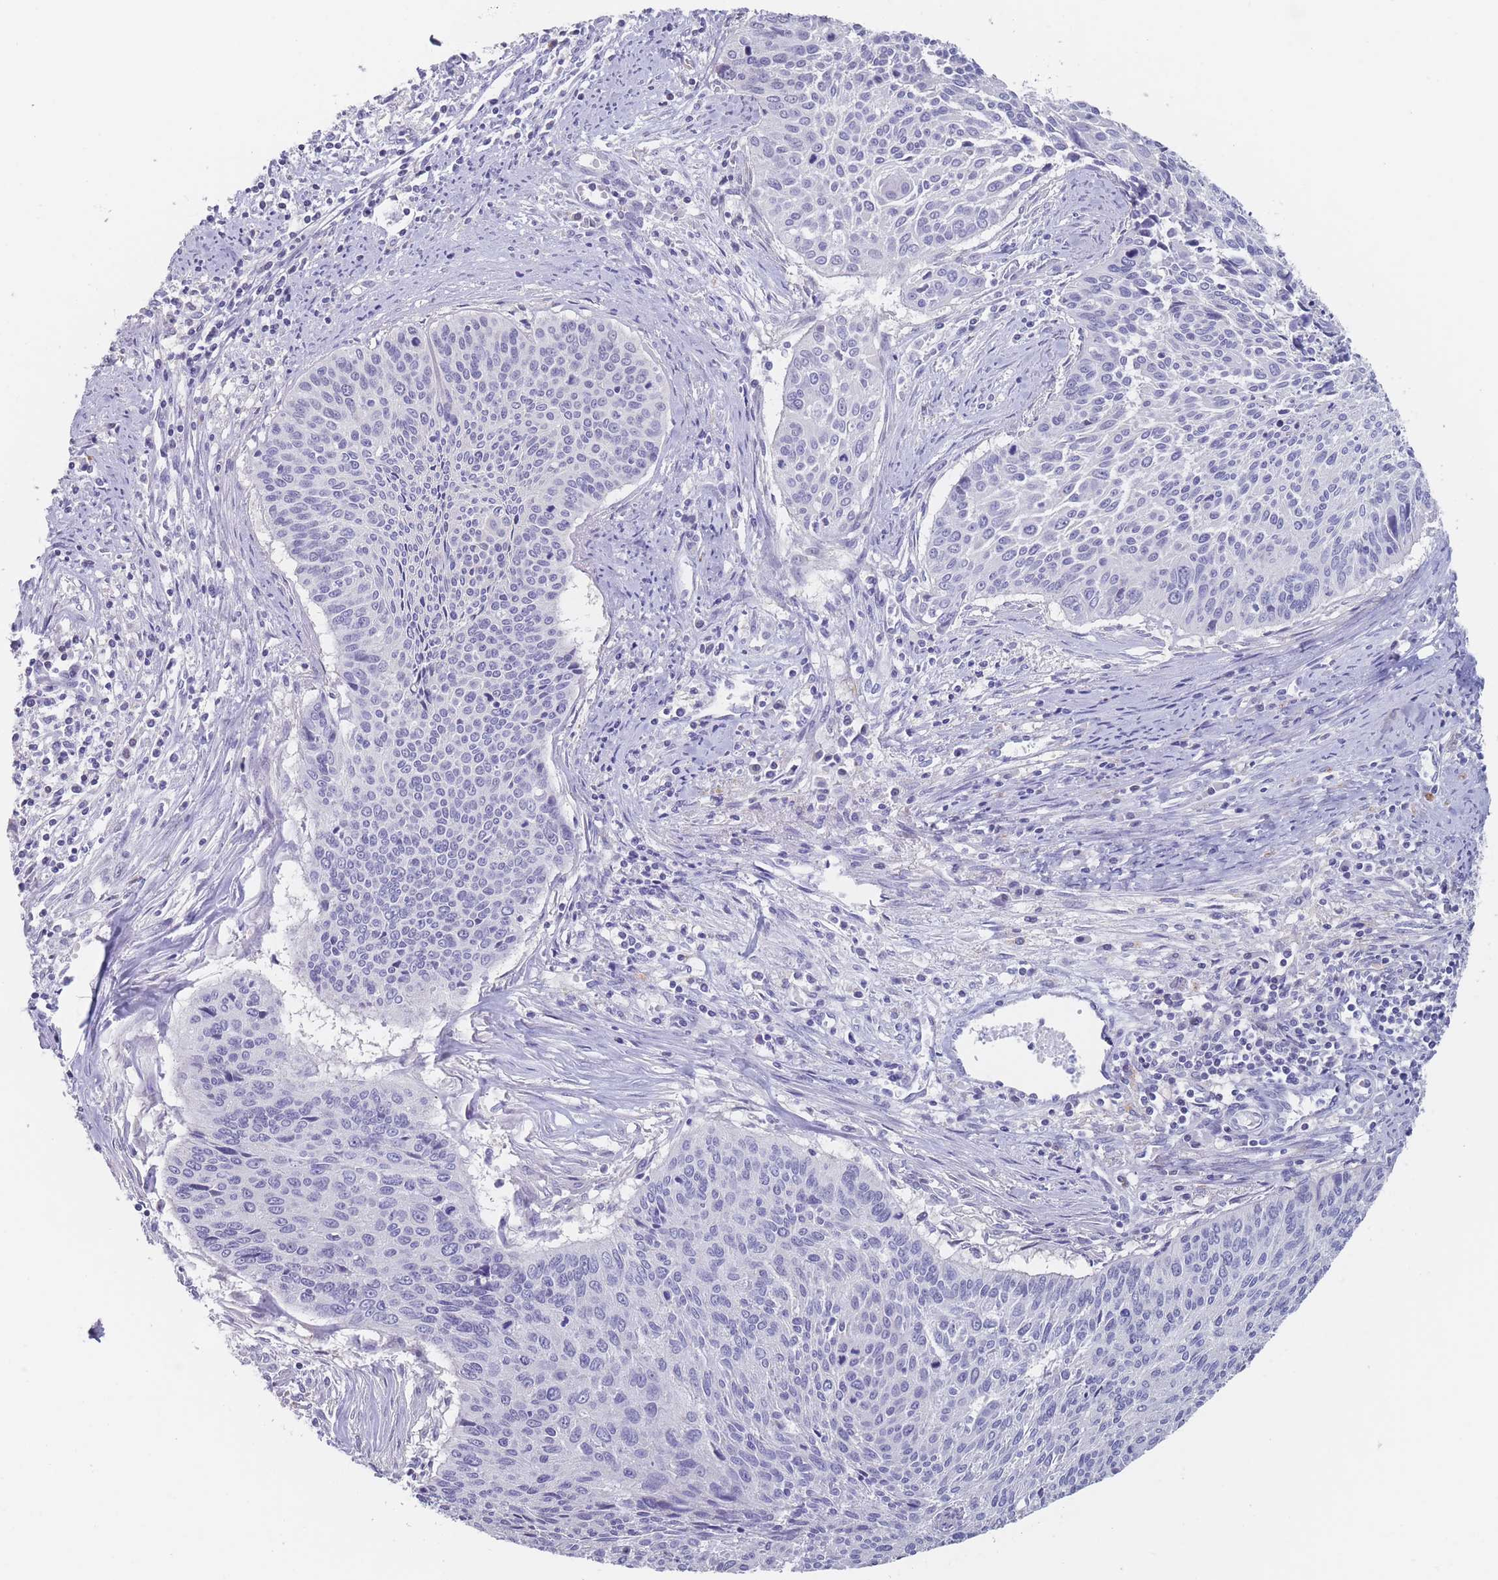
{"staining": {"intensity": "negative", "quantity": "none", "location": "none"}, "tissue": "cervical cancer", "cell_type": "Tumor cells", "image_type": "cancer", "snomed": [{"axis": "morphology", "description": "Squamous cell carcinoma, NOS"}, {"axis": "topography", "description": "Cervix"}], "caption": "Tumor cells are negative for brown protein staining in cervical cancer.", "gene": "CYP51A1", "patient": {"sex": "female", "age": 55}}